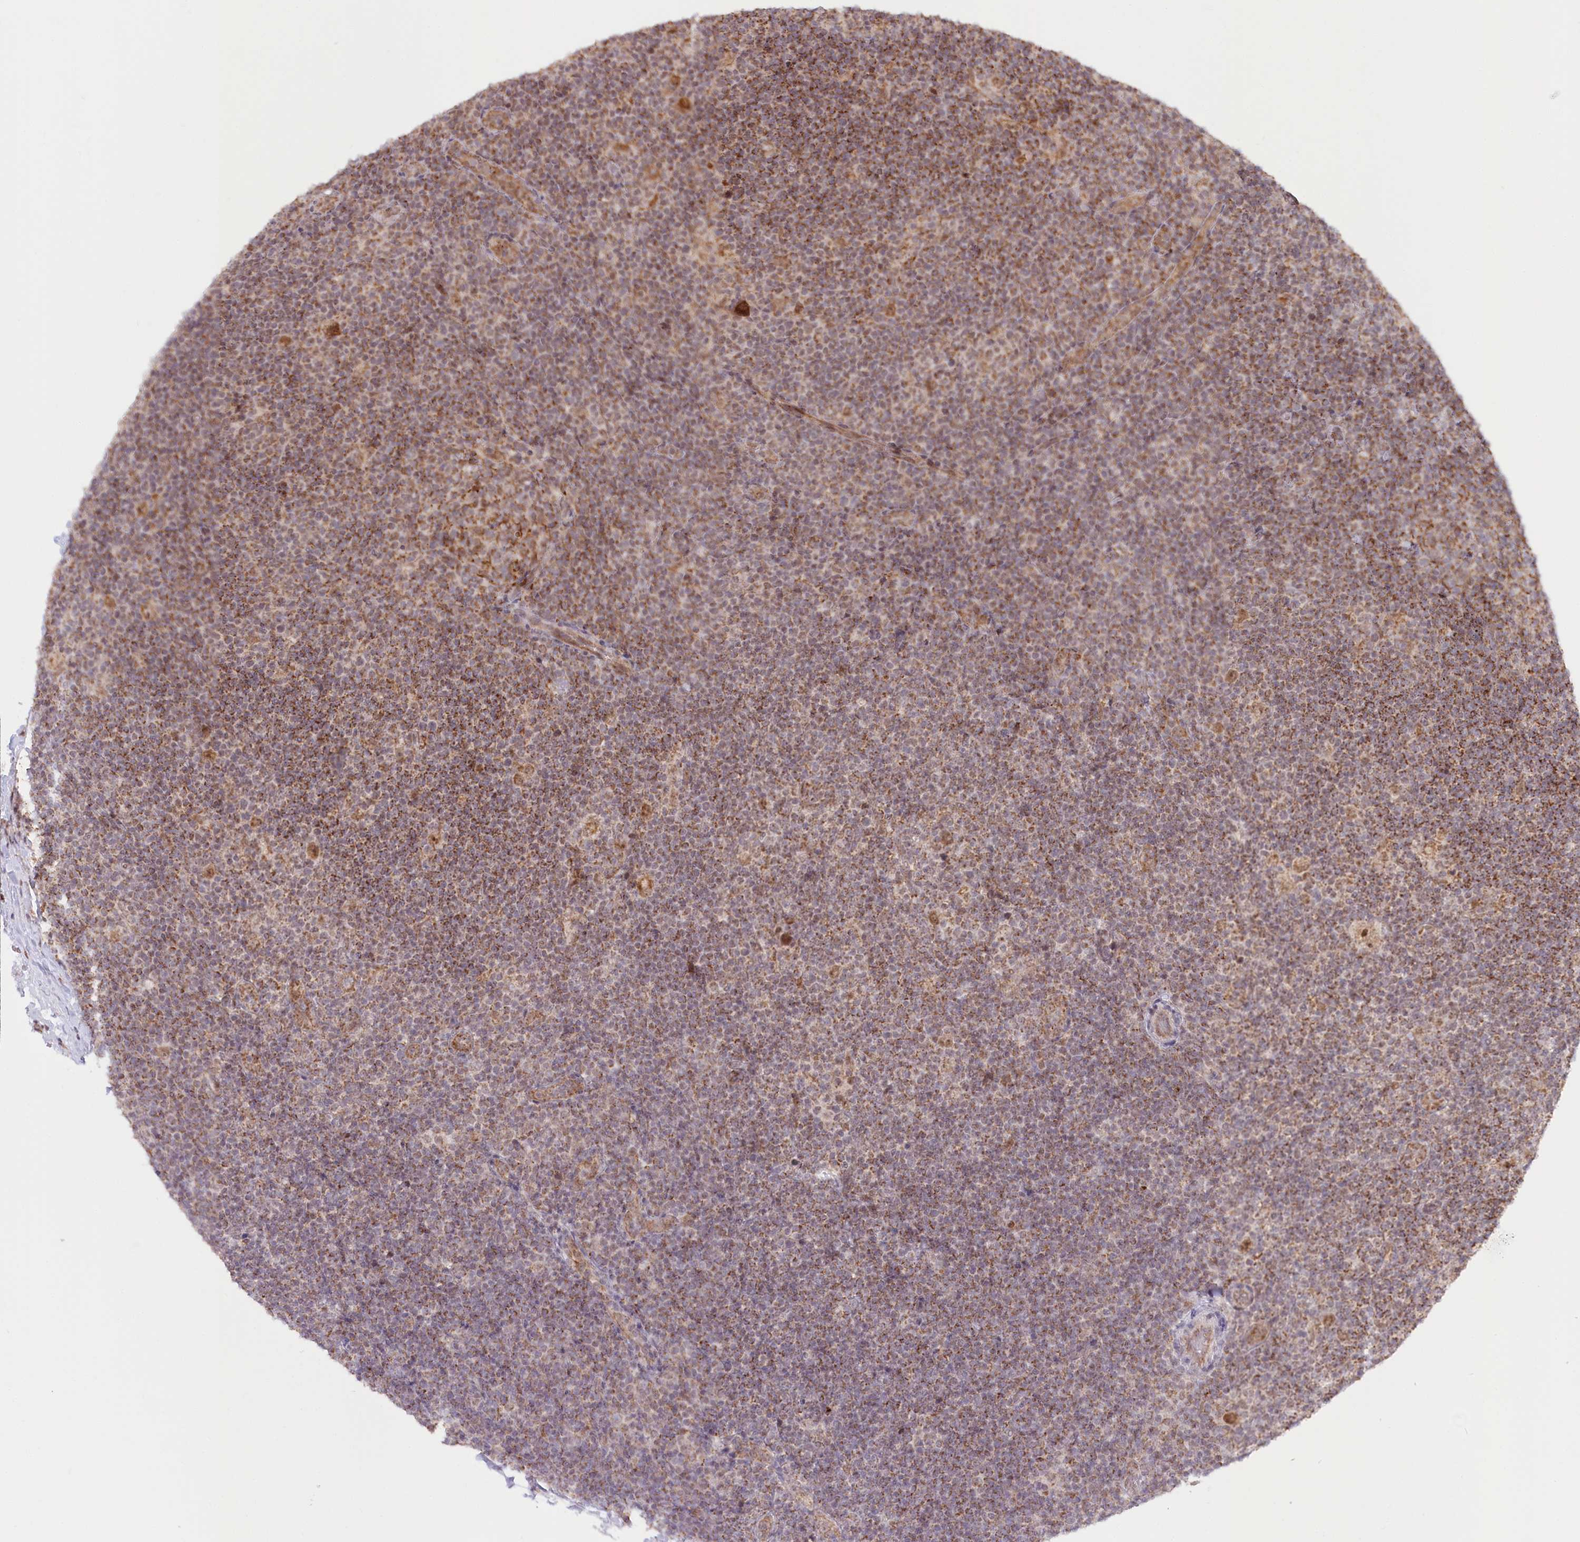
{"staining": {"intensity": "moderate", "quantity": ">75%", "location": "cytoplasmic/membranous,nuclear"}, "tissue": "lymphoma", "cell_type": "Tumor cells", "image_type": "cancer", "snomed": [{"axis": "morphology", "description": "Hodgkin's disease, NOS"}, {"axis": "topography", "description": "Lymph node"}], "caption": "The immunohistochemical stain labels moderate cytoplasmic/membranous and nuclear positivity in tumor cells of lymphoma tissue.", "gene": "RTN4IP1", "patient": {"sex": "female", "age": 57}}